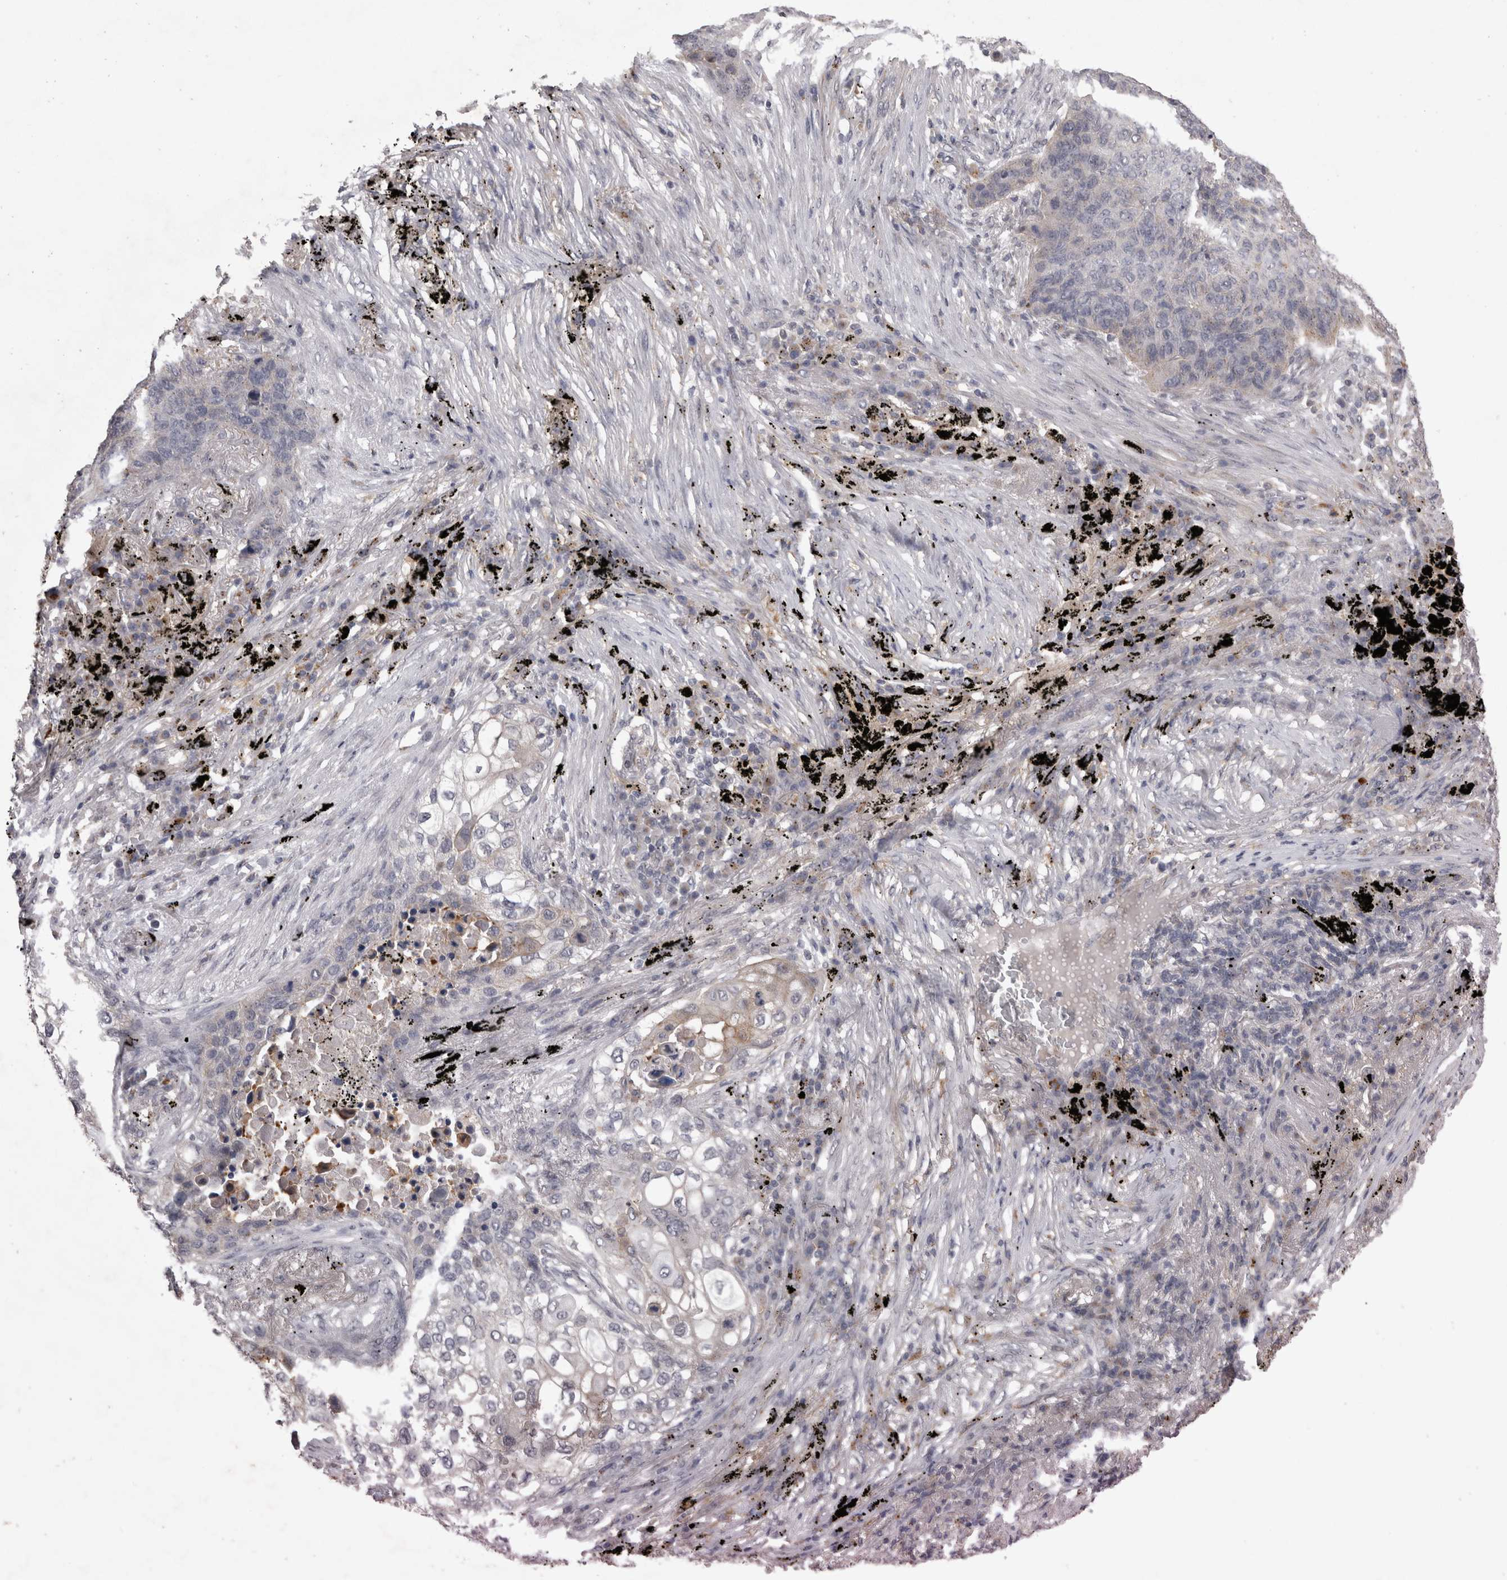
{"staining": {"intensity": "negative", "quantity": "none", "location": "none"}, "tissue": "lung cancer", "cell_type": "Tumor cells", "image_type": "cancer", "snomed": [{"axis": "morphology", "description": "Squamous cell carcinoma, NOS"}, {"axis": "topography", "description": "Lung"}], "caption": "Immunohistochemical staining of human lung cancer reveals no significant expression in tumor cells.", "gene": "CTBS", "patient": {"sex": "female", "age": 63}}